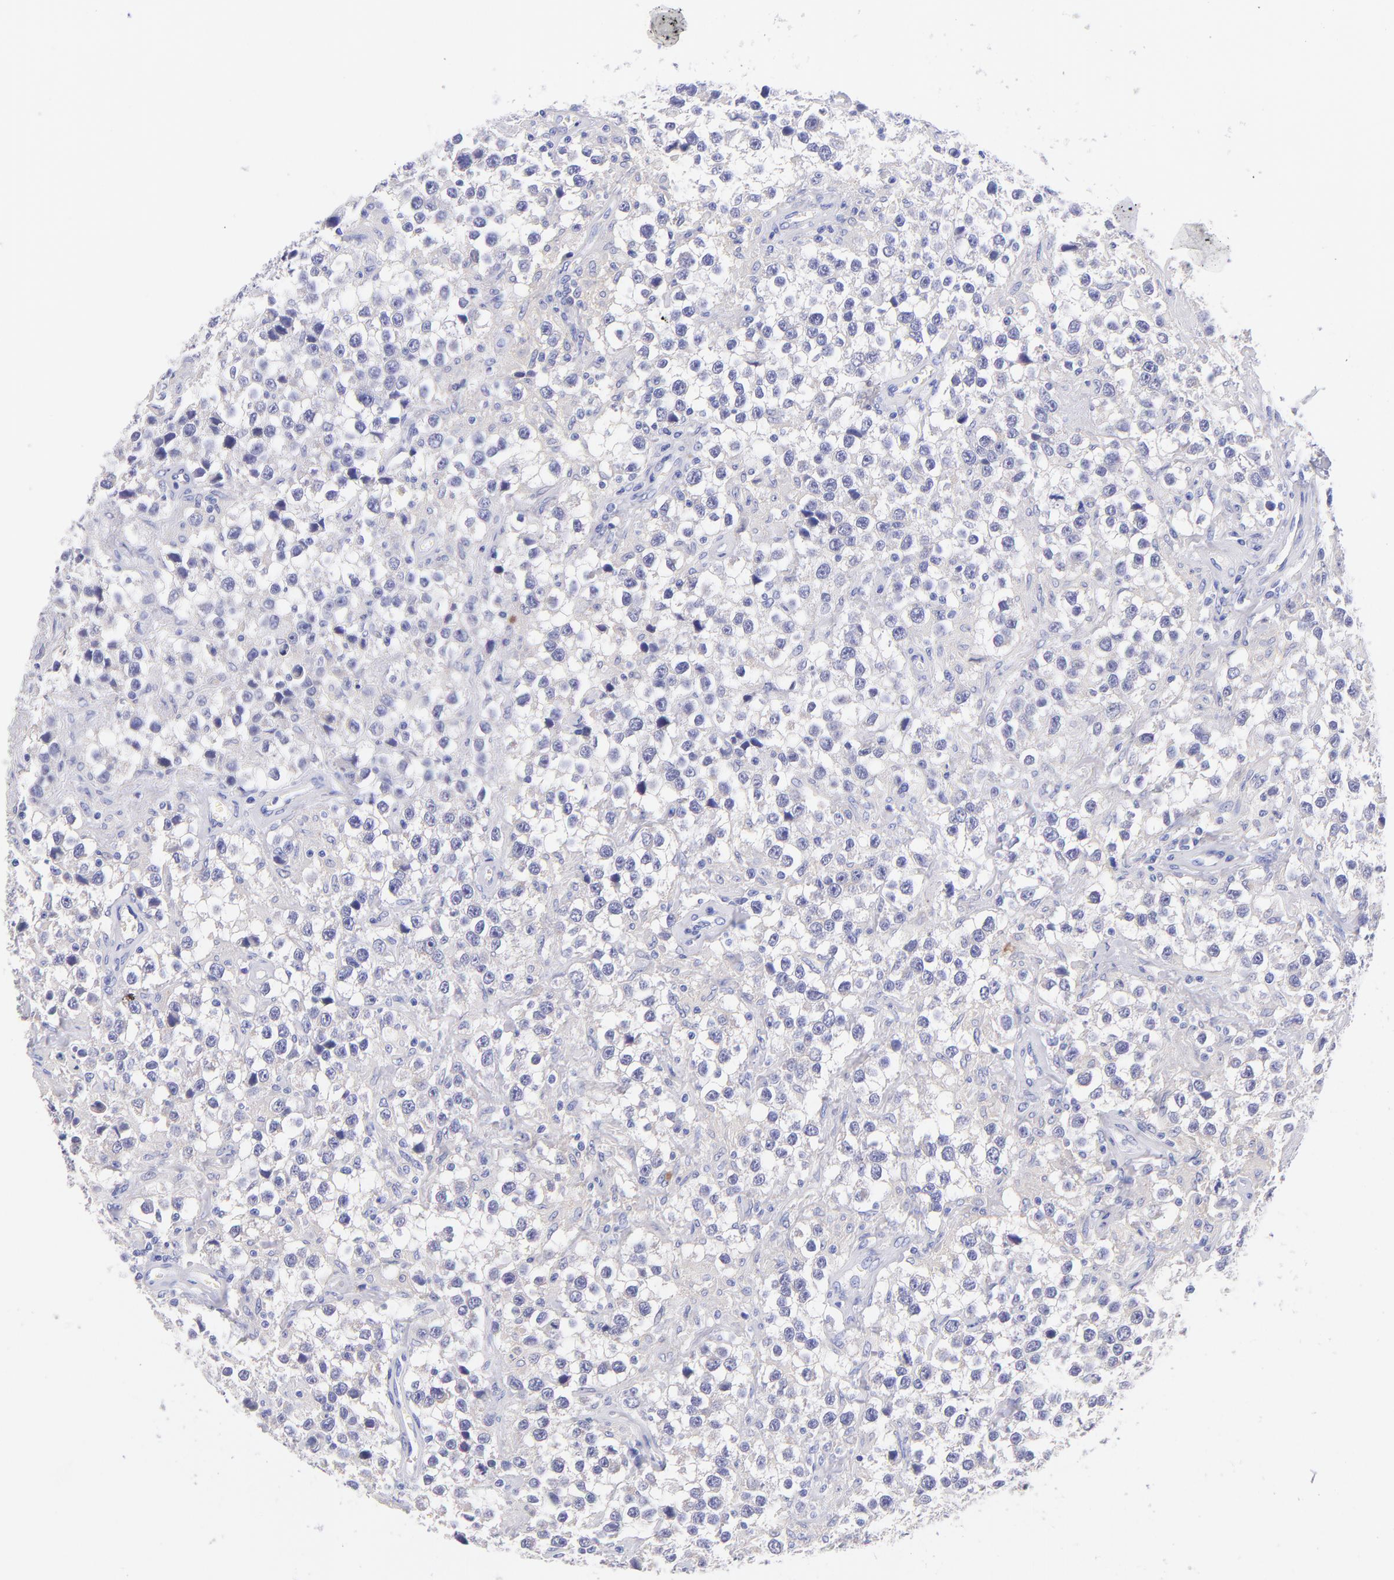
{"staining": {"intensity": "negative", "quantity": "none", "location": "none"}, "tissue": "testis cancer", "cell_type": "Tumor cells", "image_type": "cancer", "snomed": [{"axis": "morphology", "description": "Seminoma, NOS"}, {"axis": "topography", "description": "Testis"}], "caption": "IHC of human testis cancer shows no staining in tumor cells.", "gene": "RAB3B", "patient": {"sex": "male", "age": 43}}